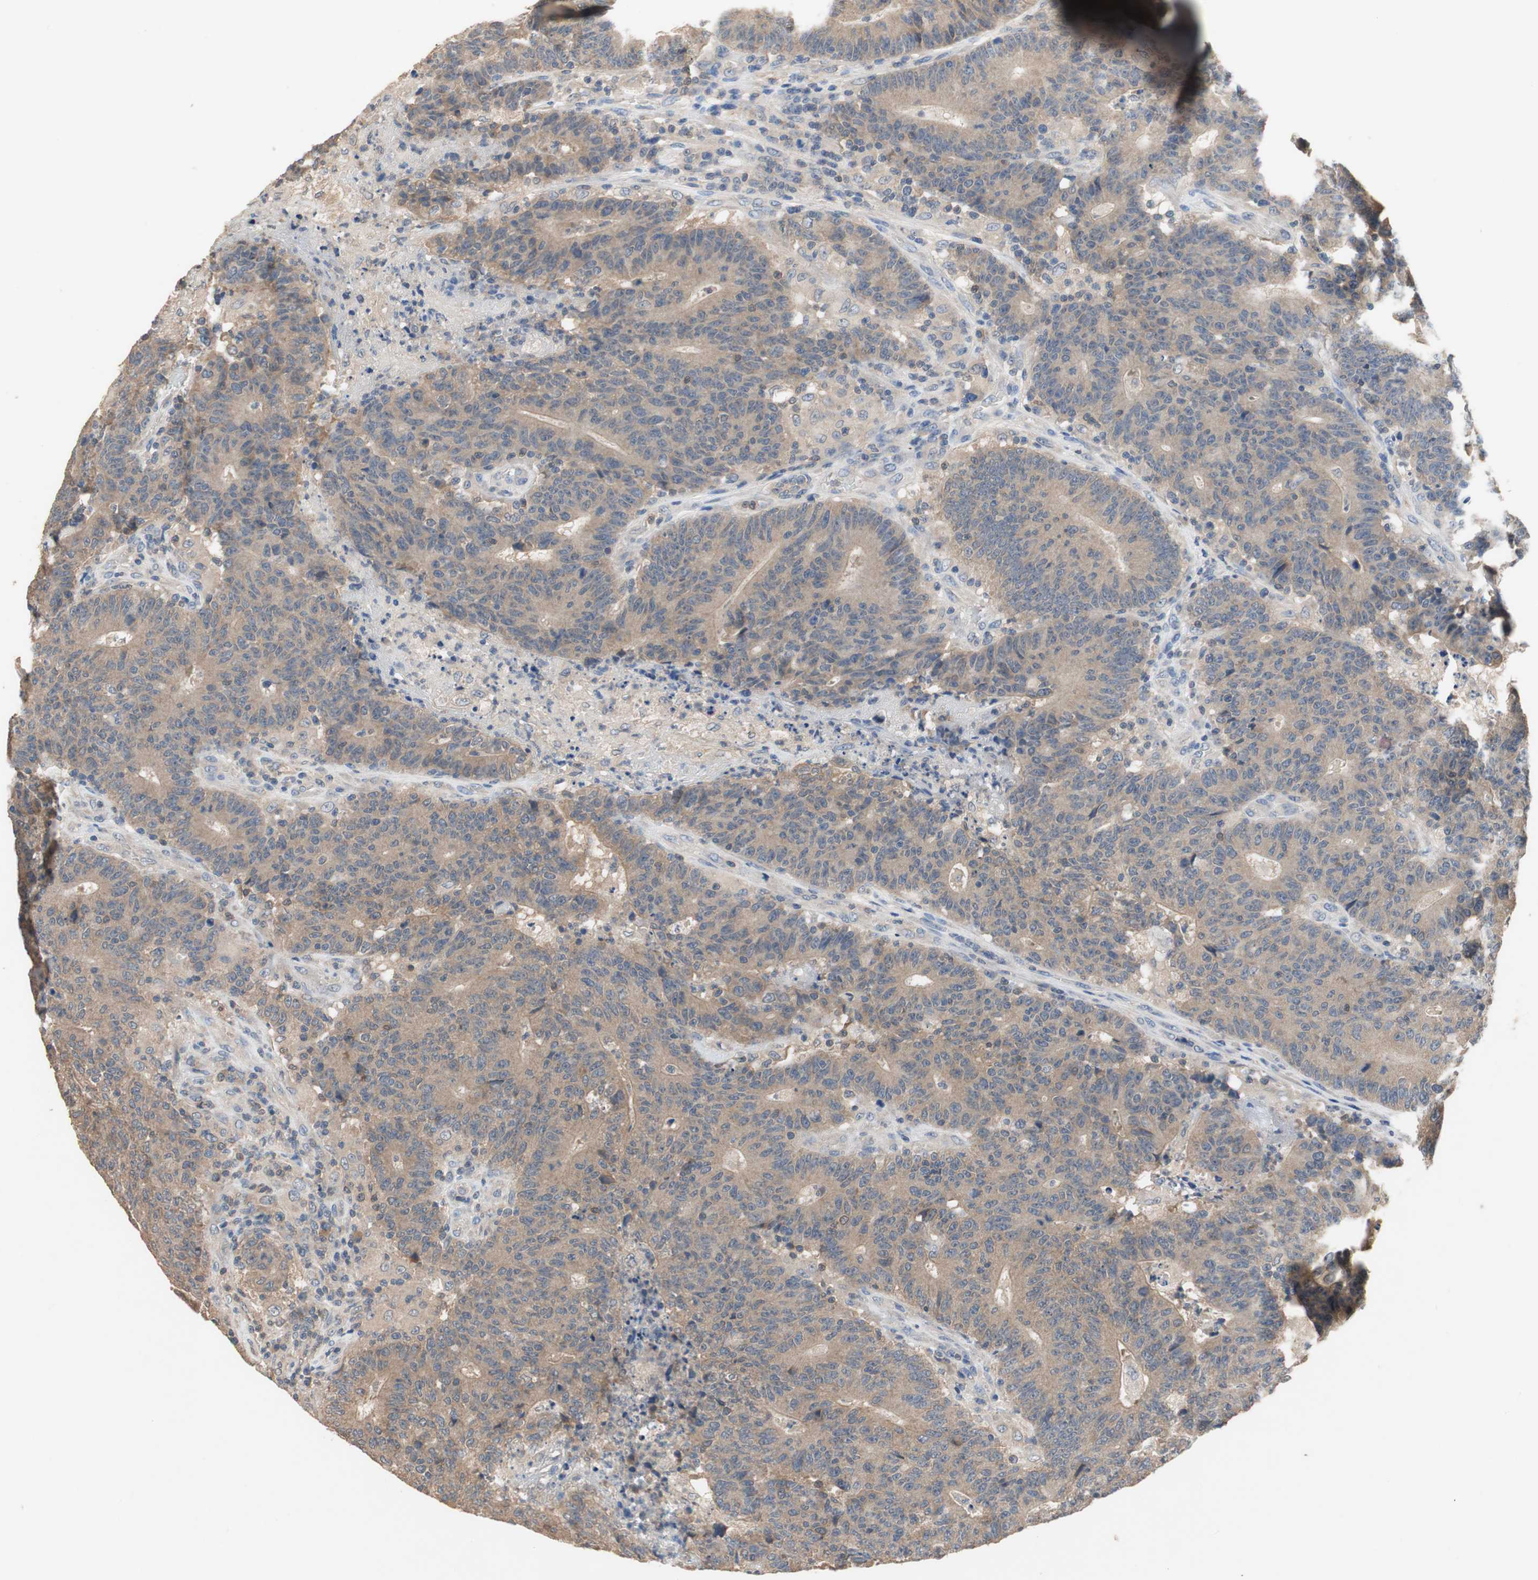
{"staining": {"intensity": "weak", "quantity": ">75%", "location": "cytoplasmic/membranous"}, "tissue": "colorectal cancer", "cell_type": "Tumor cells", "image_type": "cancer", "snomed": [{"axis": "morphology", "description": "Normal tissue, NOS"}, {"axis": "morphology", "description": "Adenocarcinoma, NOS"}, {"axis": "topography", "description": "Colon"}], "caption": "Tumor cells exhibit weak cytoplasmic/membranous positivity in about >75% of cells in colorectal cancer (adenocarcinoma). The staining was performed using DAB (3,3'-diaminobenzidine), with brown indicating positive protein expression. Nuclei are stained blue with hematoxylin.", "gene": "ADAP1", "patient": {"sex": "female", "age": 75}}